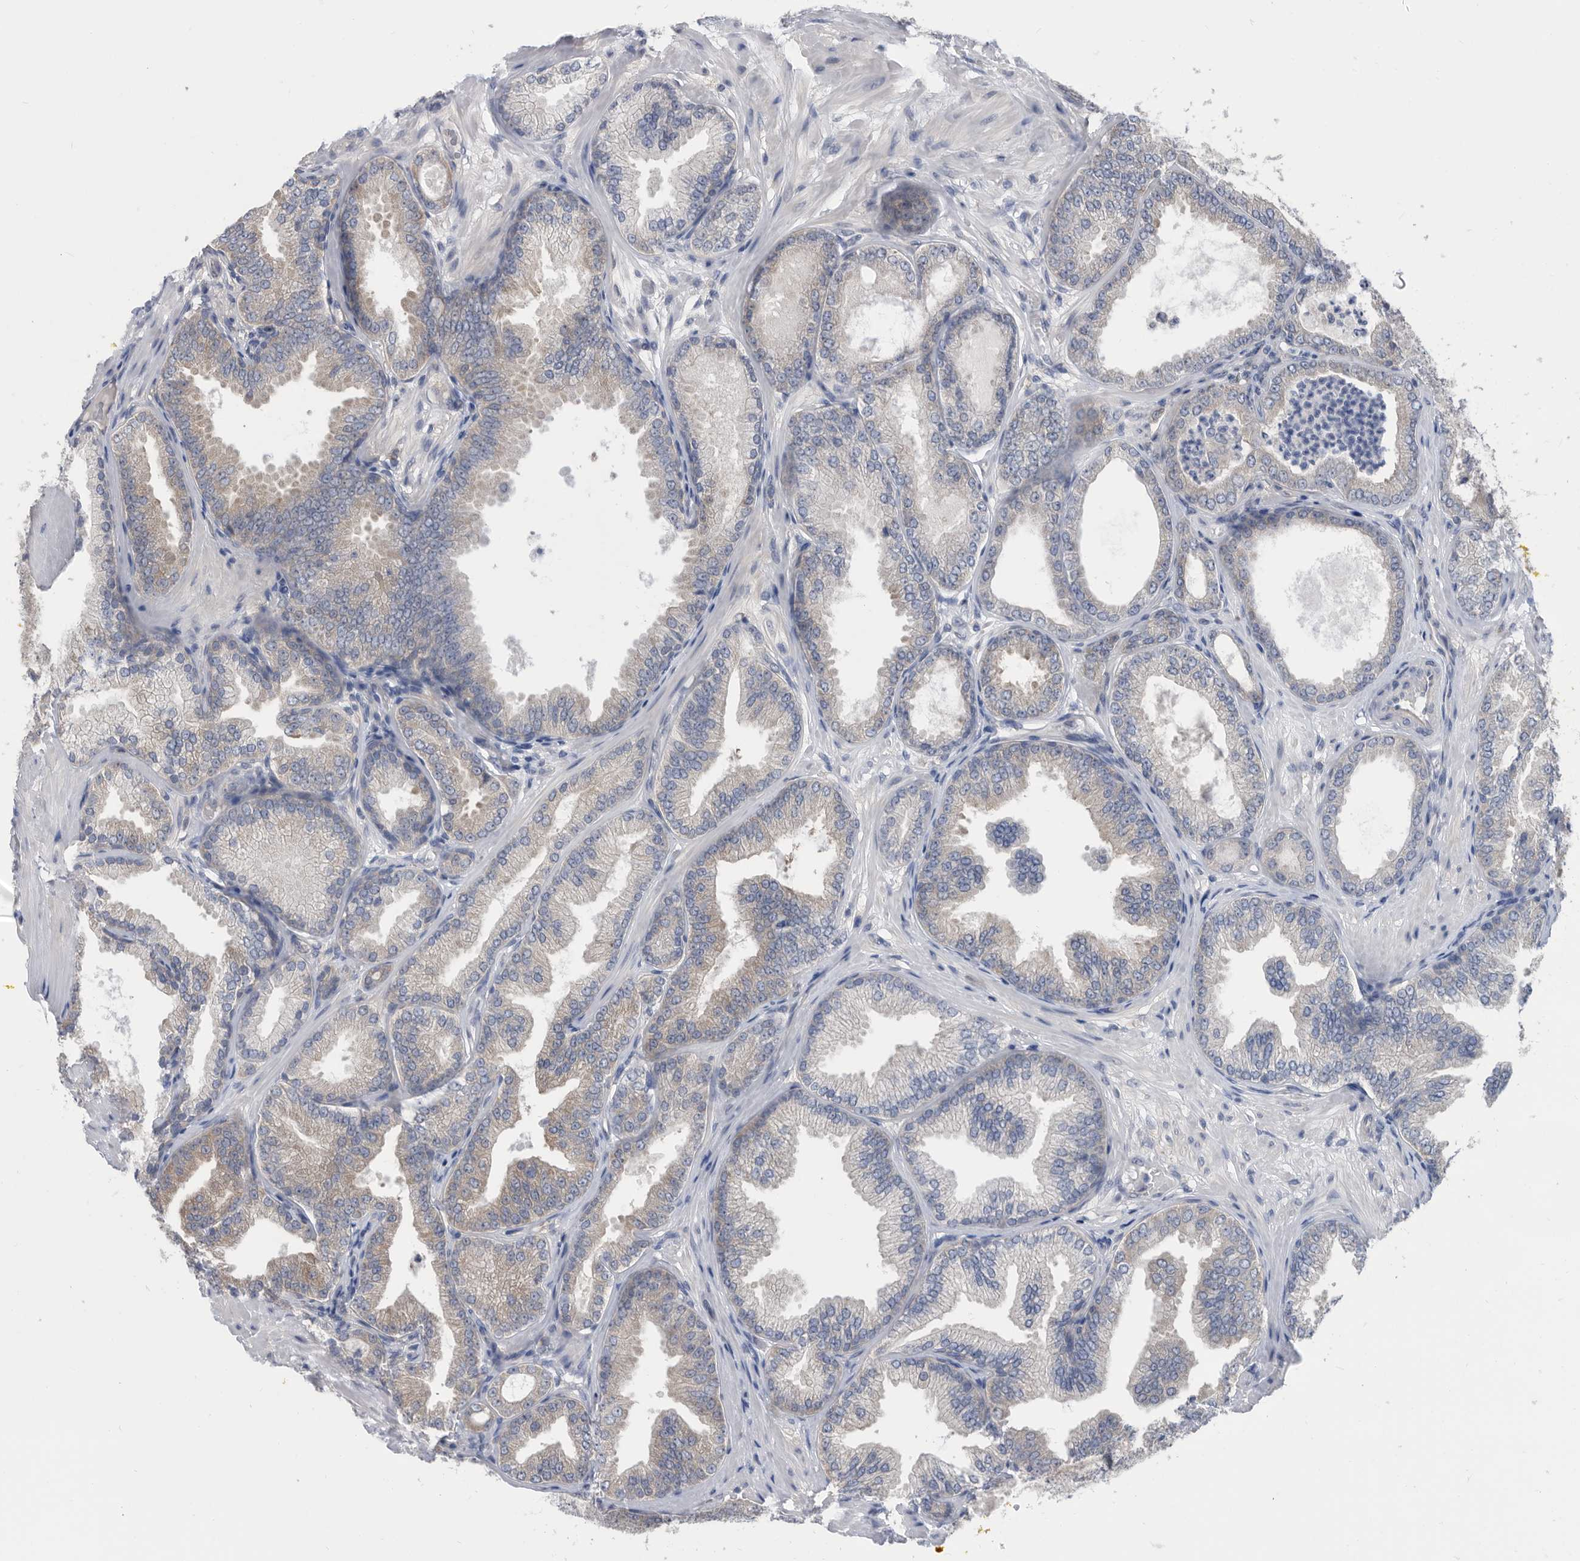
{"staining": {"intensity": "weak", "quantity": "<25%", "location": "cytoplasmic/membranous"}, "tissue": "prostate cancer", "cell_type": "Tumor cells", "image_type": "cancer", "snomed": [{"axis": "morphology", "description": "Adenocarcinoma, Low grade"}, {"axis": "topography", "description": "Prostate"}], "caption": "An image of prostate adenocarcinoma (low-grade) stained for a protein displays no brown staining in tumor cells.", "gene": "CCT4", "patient": {"sex": "male", "age": 63}}